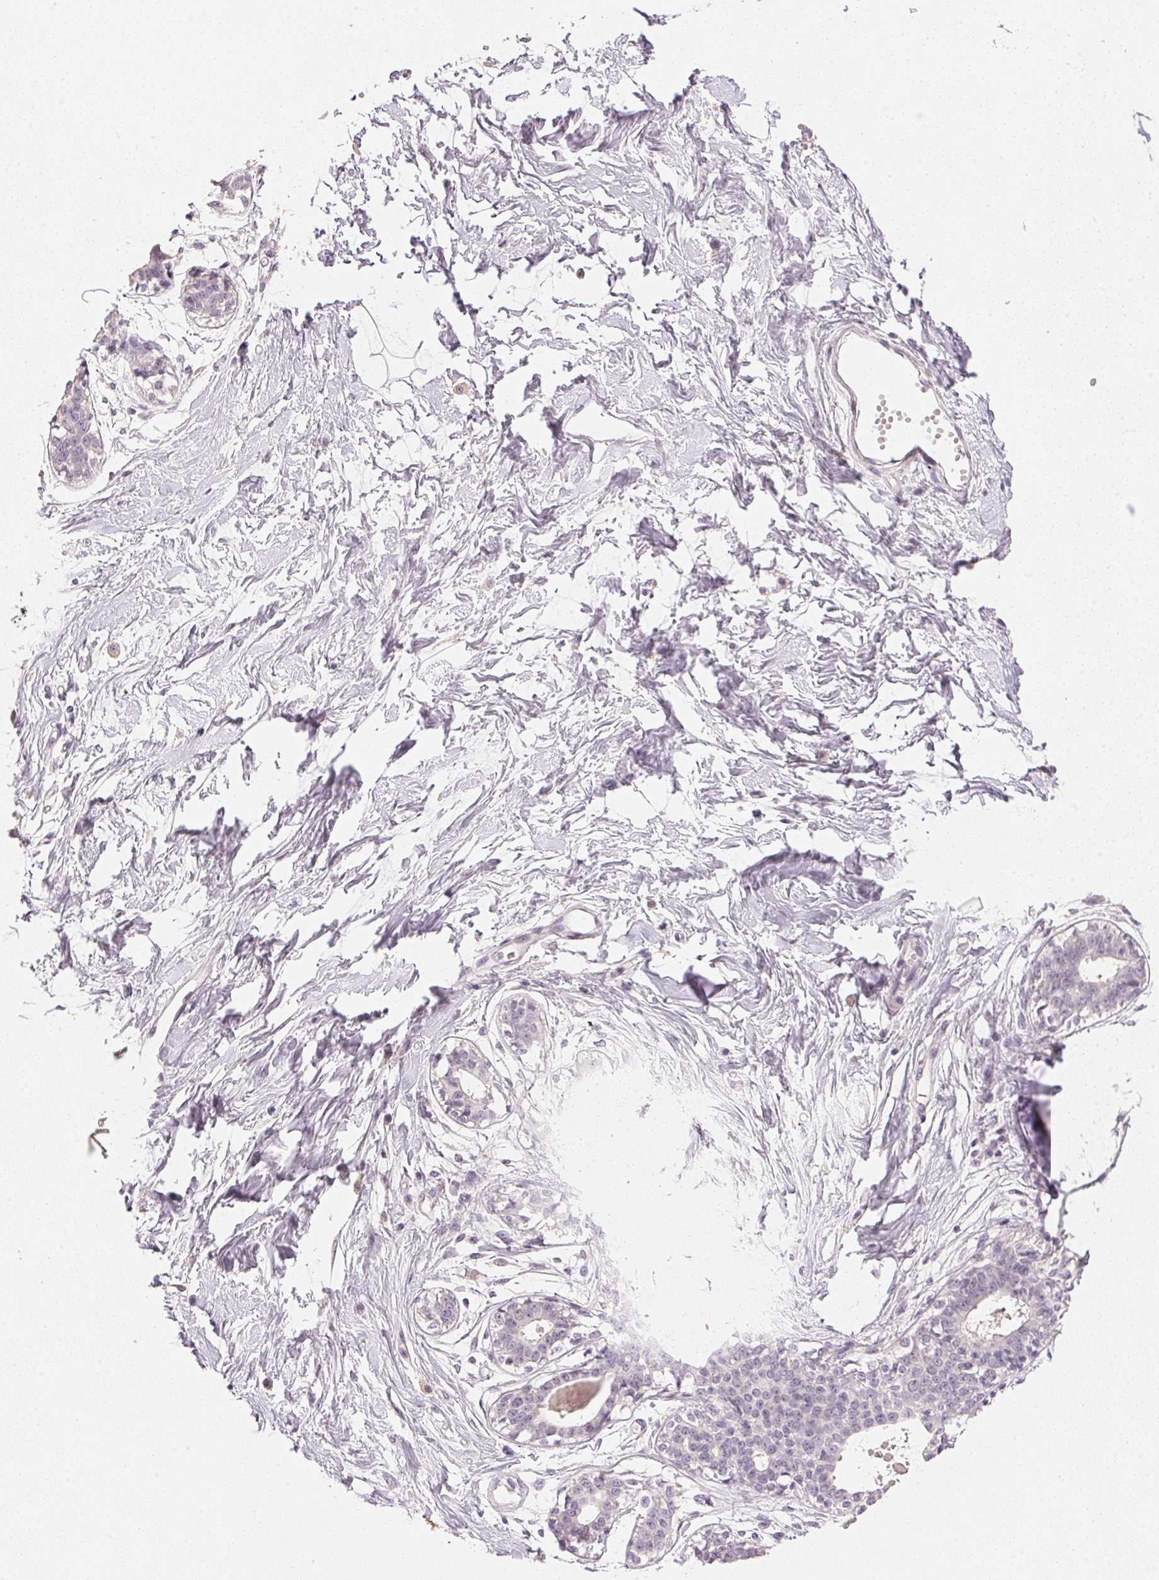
{"staining": {"intensity": "negative", "quantity": "none", "location": "none"}, "tissue": "breast", "cell_type": "Adipocytes", "image_type": "normal", "snomed": [{"axis": "morphology", "description": "Normal tissue, NOS"}, {"axis": "topography", "description": "Breast"}], "caption": "Immunohistochemical staining of normal breast shows no significant positivity in adipocytes.", "gene": "SMTN", "patient": {"sex": "female", "age": 45}}